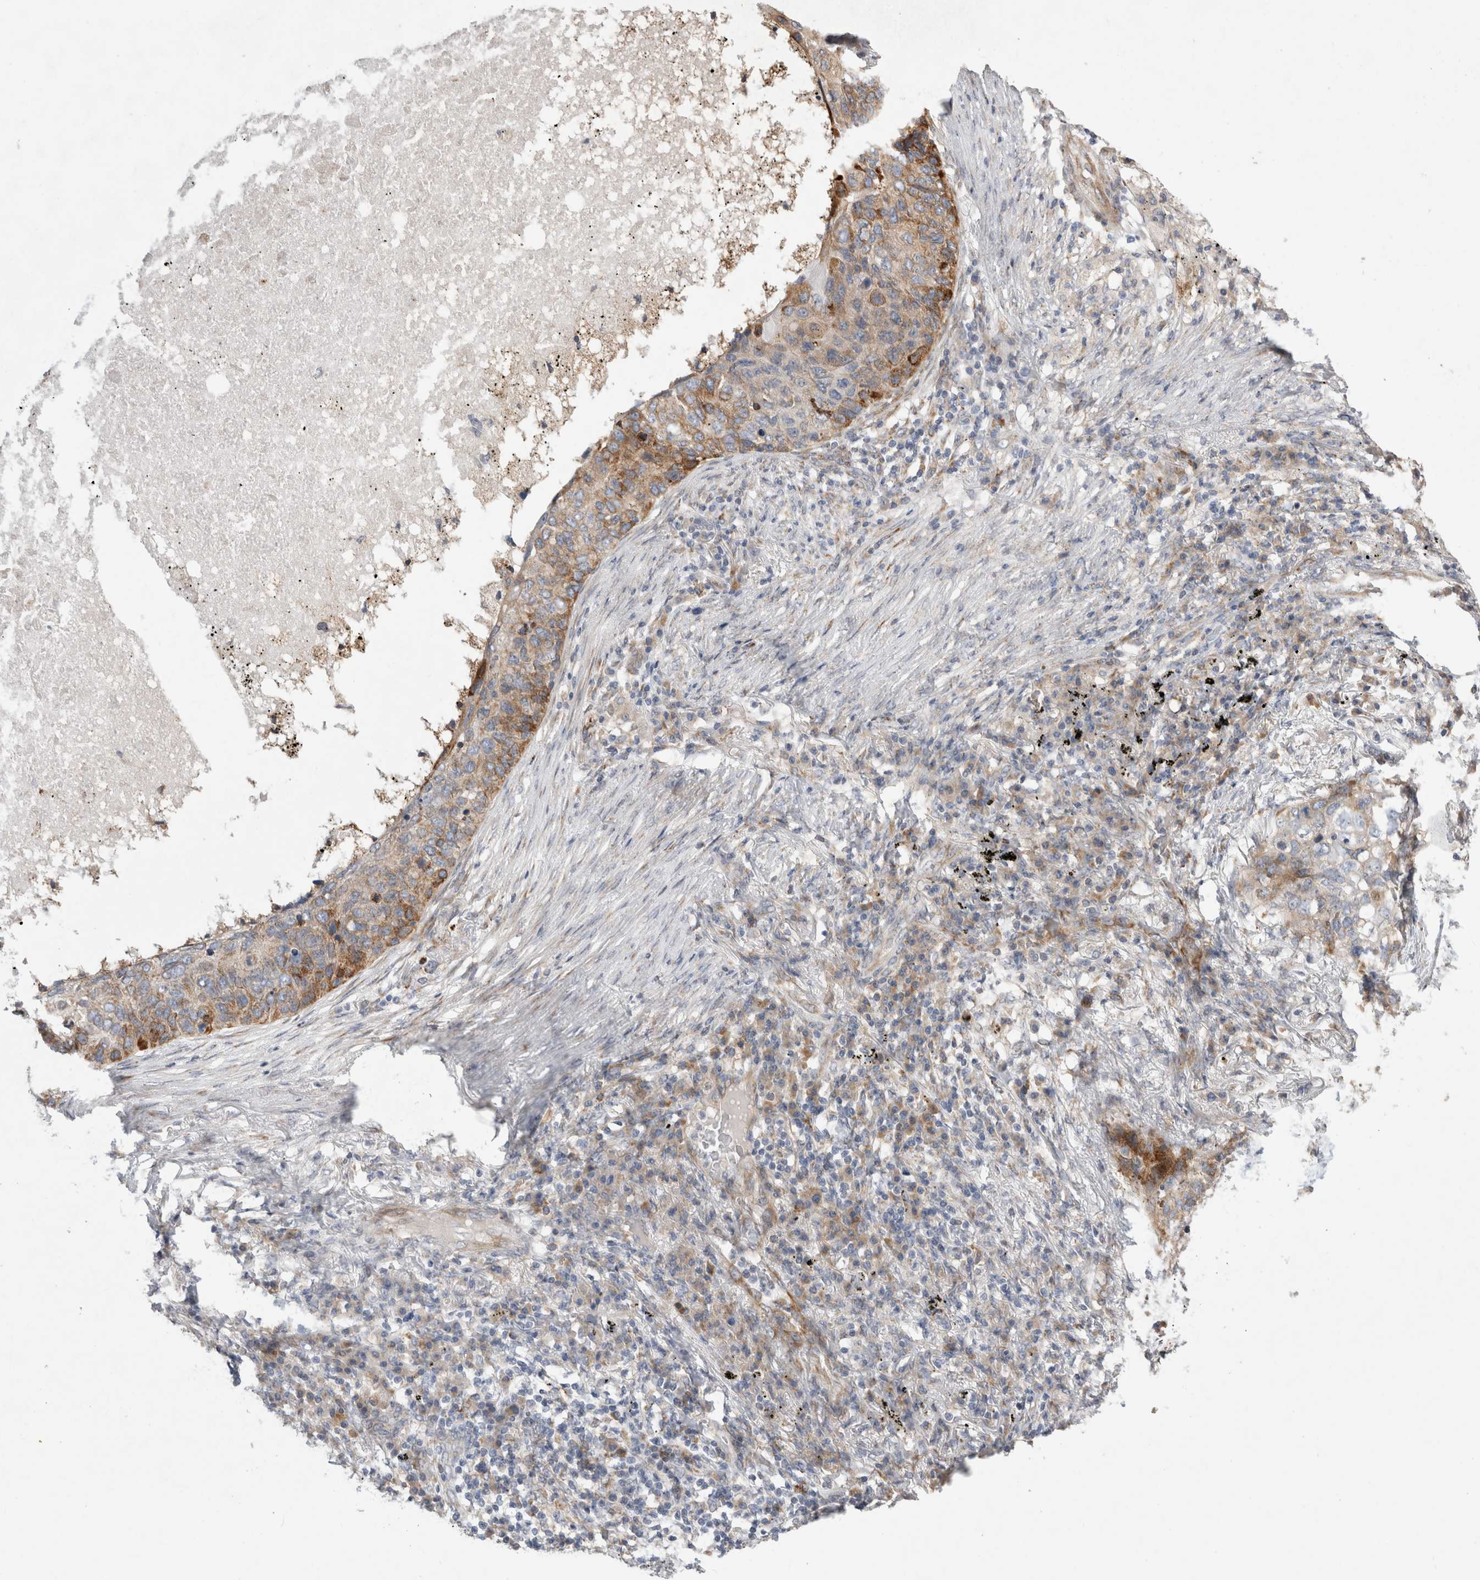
{"staining": {"intensity": "moderate", "quantity": "<25%", "location": "cytoplasmic/membranous"}, "tissue": "lung cancer", "cell_type": "Tumor cells", "image_type": "cancer", "snomed": [{"axis": "morphology", "description": "Squamous cell carcinoma, NOS"}, {"axis": "topography", "description": "Lung"}], "caption": "DAB immunohistochemical staining of lung cancer reveals moderate cytoplasmic/membranous protein expression in approximately <25% of tumor cells.", "gene": "TRMT9B", "patient": {"sex": "female", "age": 63}}